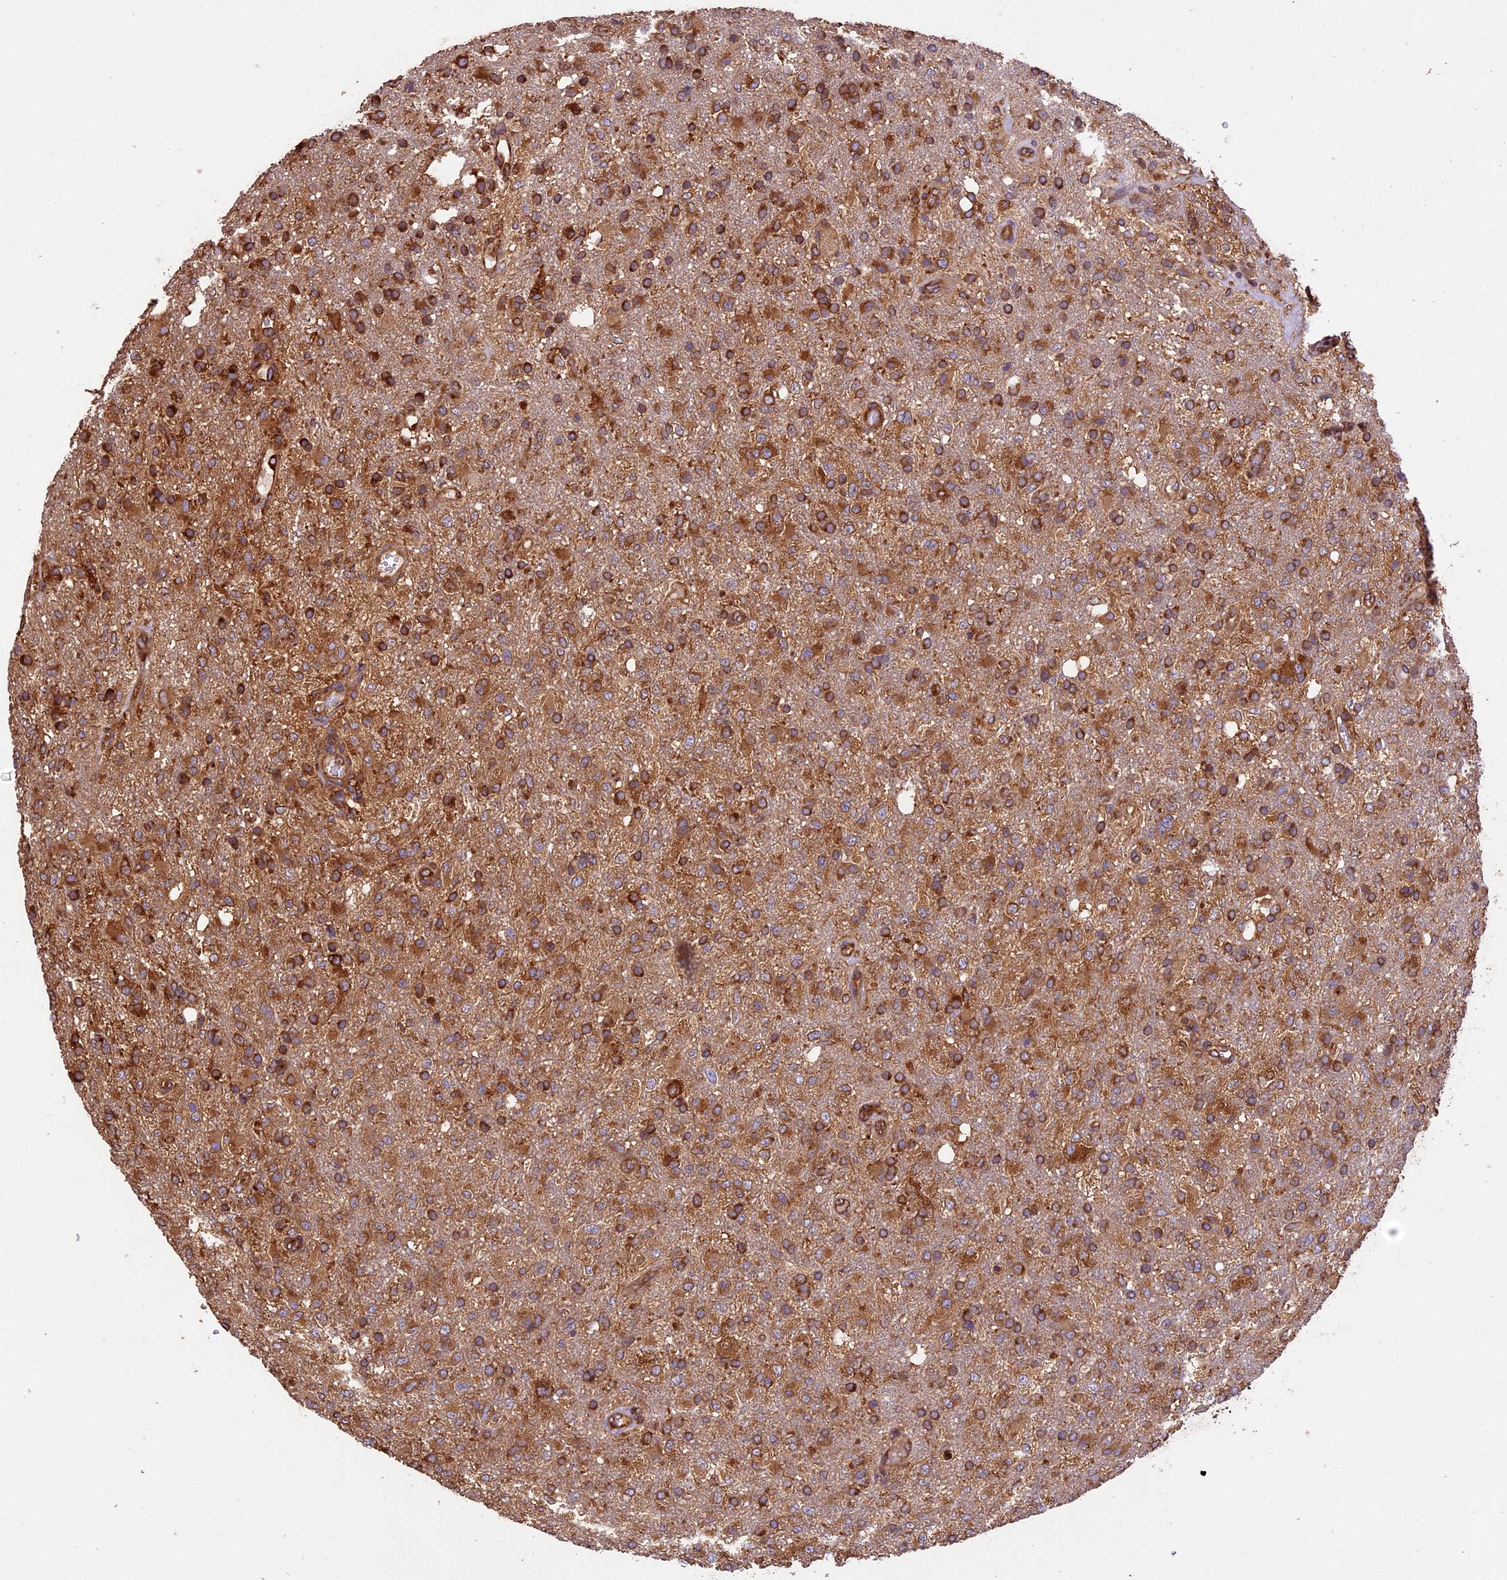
{"staining": {"intensity": "strong", "quantity": ">75%", "location": "cytoplasmic/membranous"}, "tissue": "glioma", "cell_type": "Tumor cells", "image_type": "cancer", "snomed": [{"axis": "morphology", "description": "Glioma, malignant, High grade"}, {"axis": "topography", "description": "Brain"}], "caption": "Tumor cells exhibit high levels of strong cytoplasmic/membranous expression in approximately >75% of cells in human glioma.", "gene": "KARS1", "patient": {"sex": "female", "age": 74}}